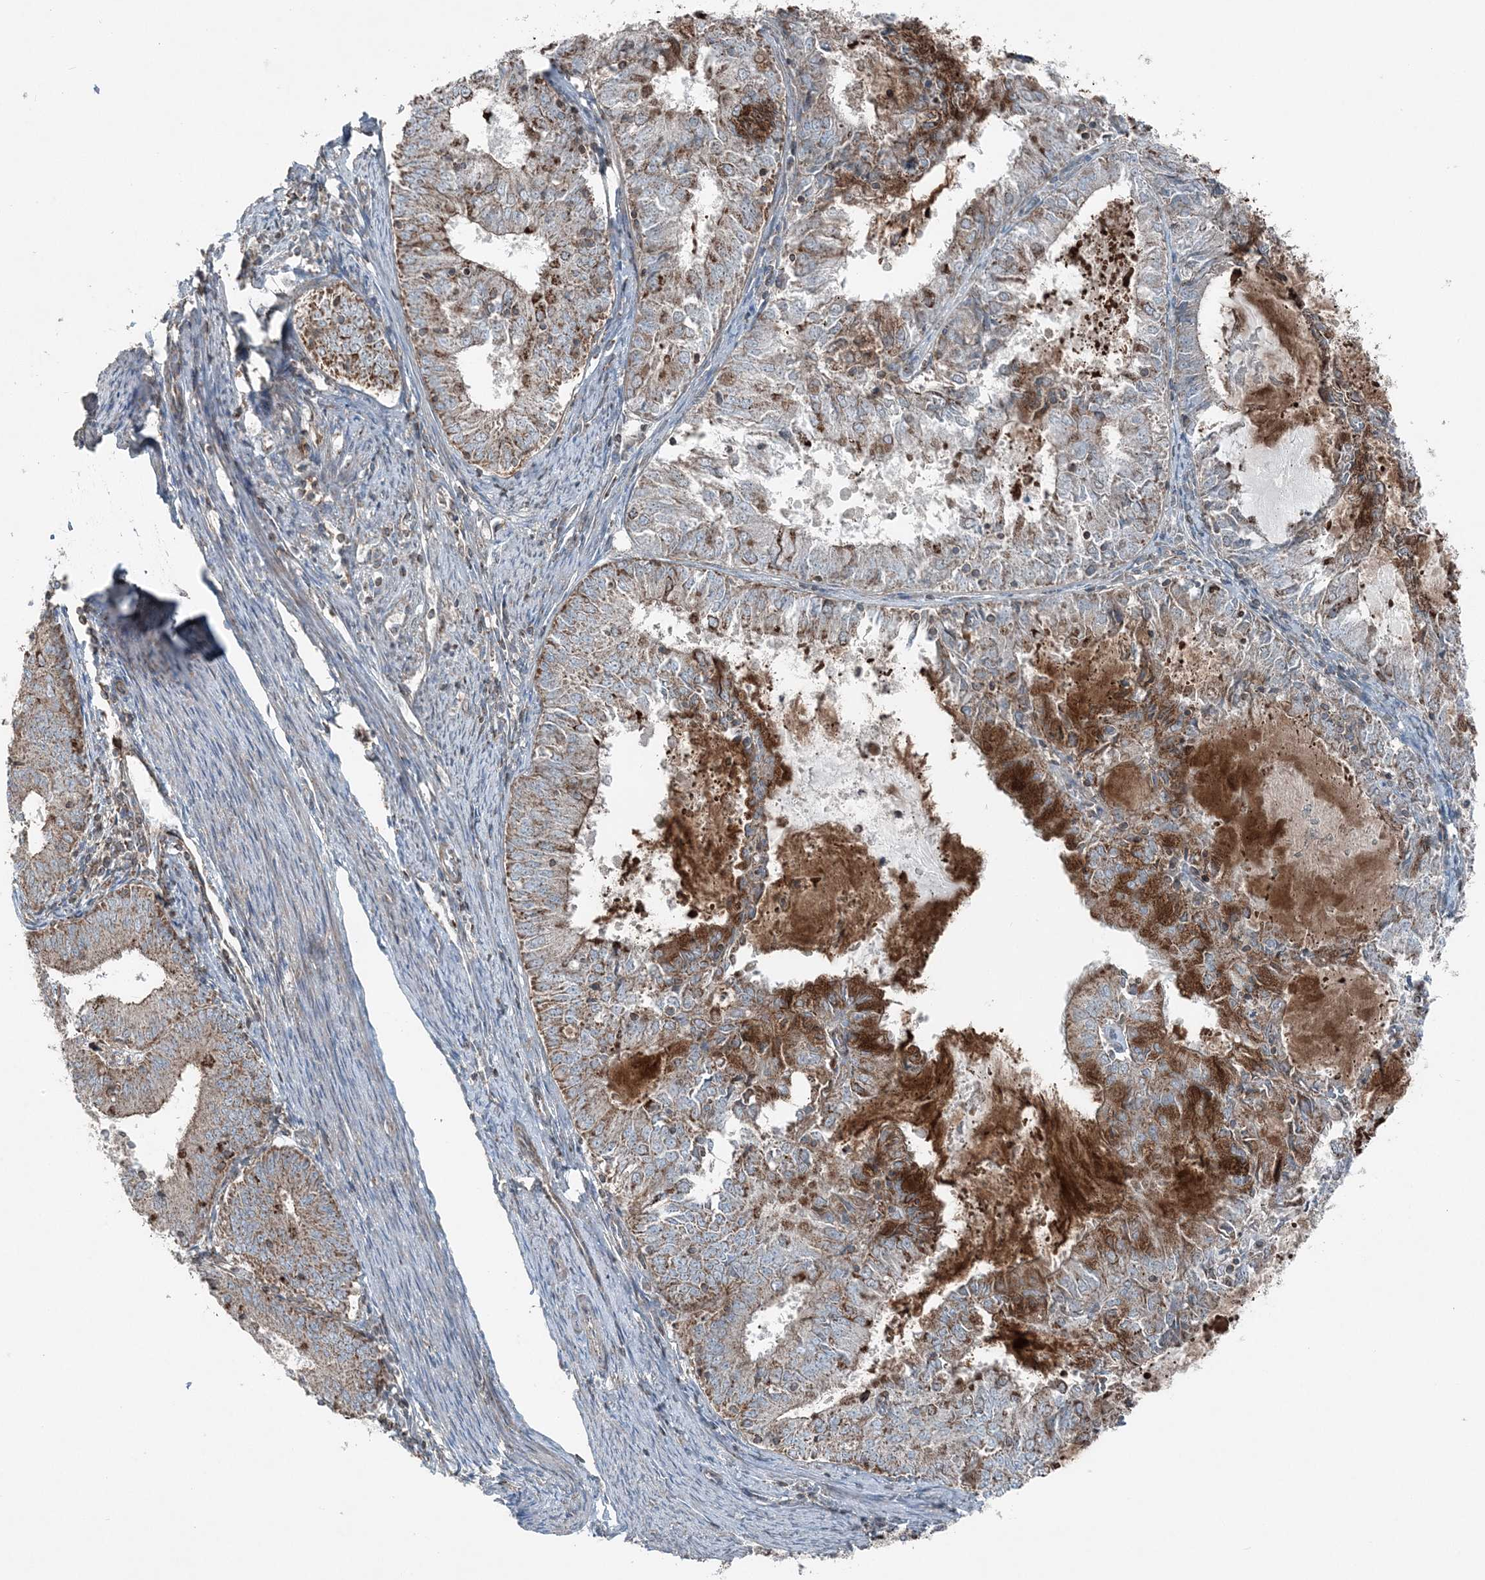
{"staining": {"intensity": "moderate", "quantity": "25%-75%", "location": "cytoplasmic/membranous"}, "tissue": "endometrial cancer", "cell_type": "Tumor cells", "image_type": "cancer", "snomed": [{"axis": "morphology", "description": "Adenocarcinoma, NOS"}, {"axis": "topography", "description": "Endometrium"}], "caption": "Protein expression analysis of human endometrial cancer reveals moderate cytoplasmic/membranous staining in approximately 25%-75% of tumor cells.", "gene": "KY", "patient": {"sex": "female", "age": 57}}